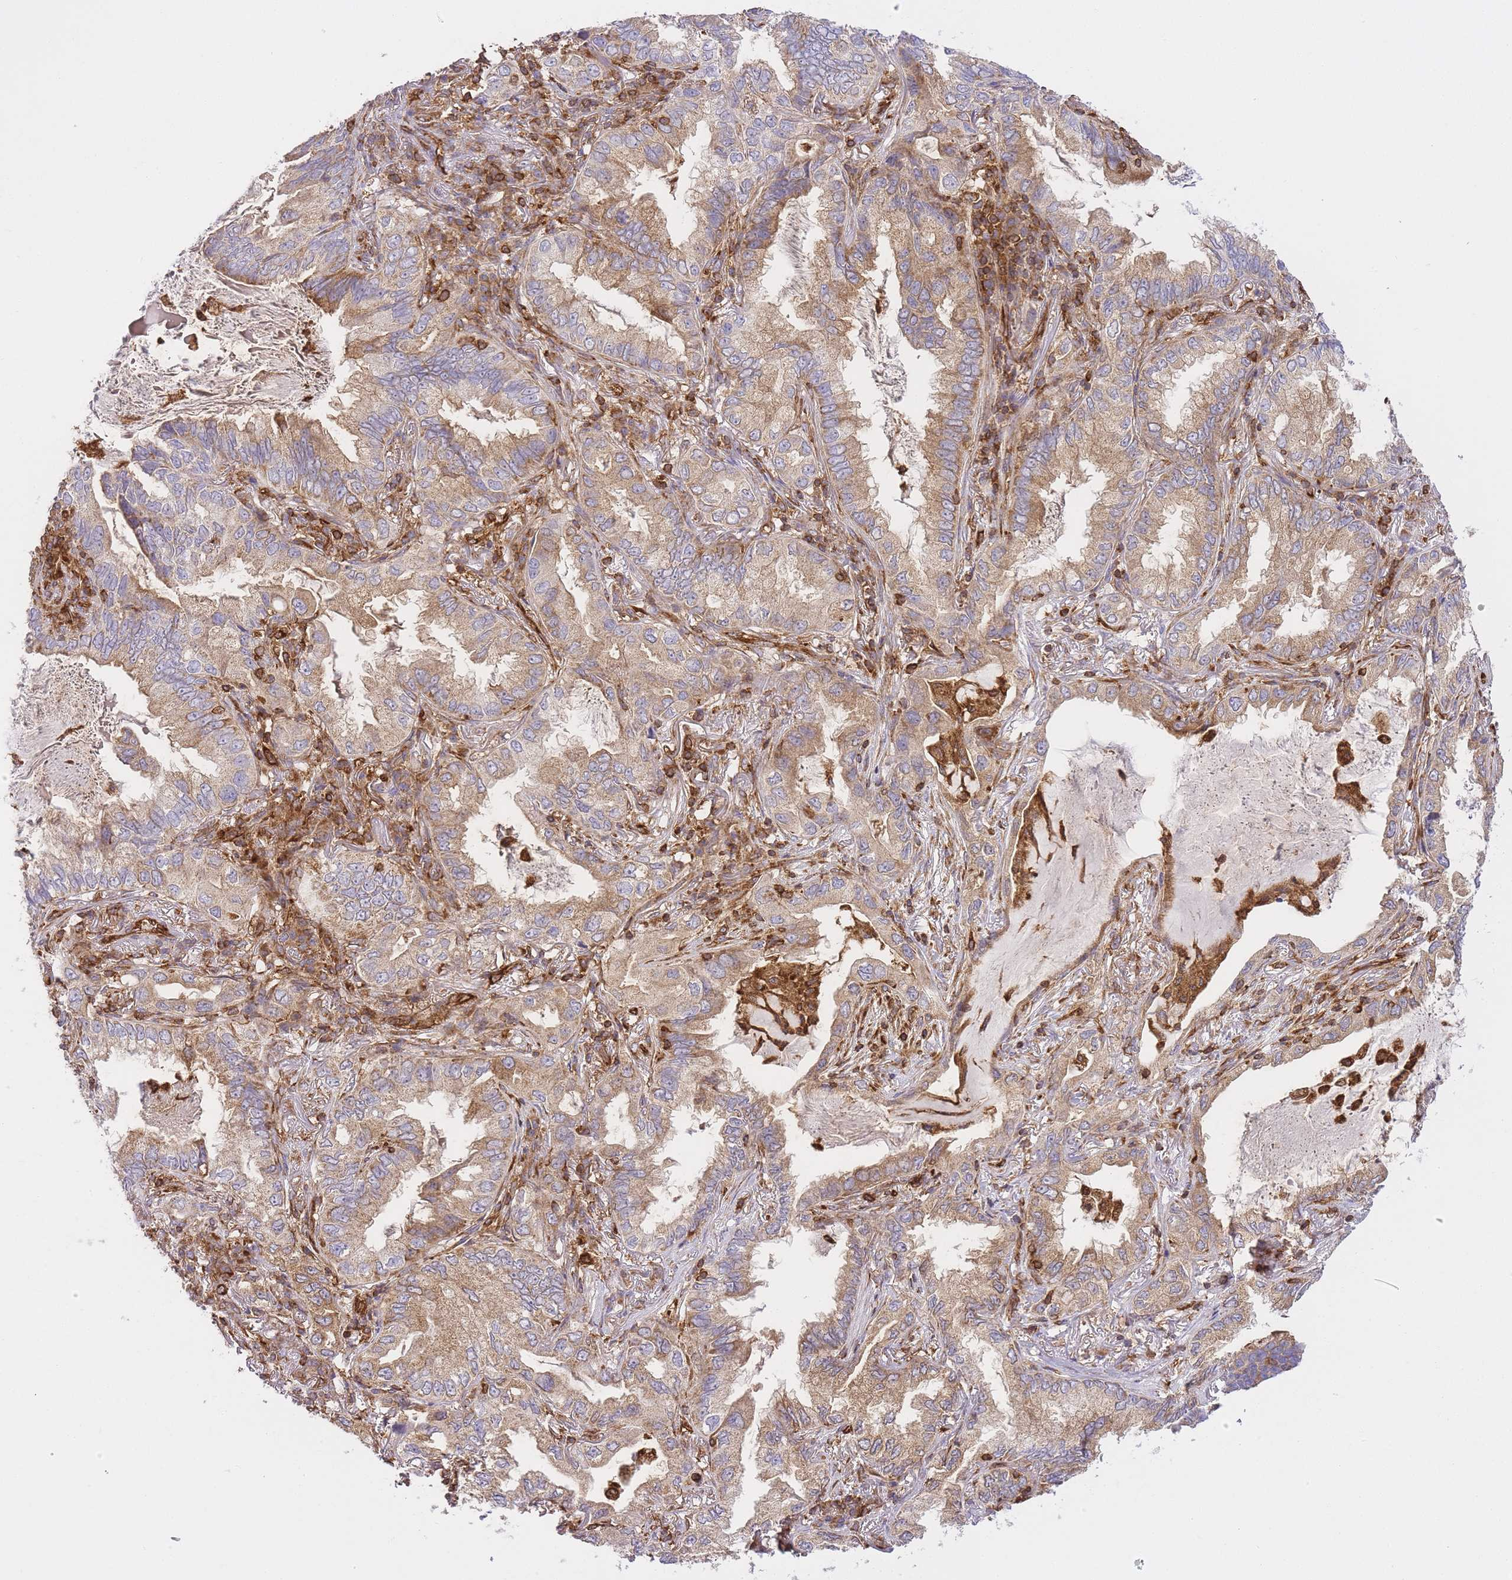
{"staining": {"intensity": "moderate", "quantity": ">75%", "location": "cytoplasmic/membranous"}, "tissue": "lung cancer", "cell_type": "Tumor cells", "image_type": "cancer", "snomed": [{"axis": "morphology", "description": "Adenocarcinoma, NOS"}, {"axis": "topography", "description": "Lung"}], "caption": "Immunohistochemistry staining of lung cancer (adenocarcinoma), which exhibits medium levels of moderate cytoplasmic/membranous staining in approximately >75% of tumor cells indicating moderate cytoplasmic/membranous protein staining. The staining was performed using DAB (3,3'-diaminobenzidine) (brown) for protein detection and nuclei were counterstained in hematoxylin (blue).", "gene": "MSN", "patient": {"sex": "female", "age": 69}}